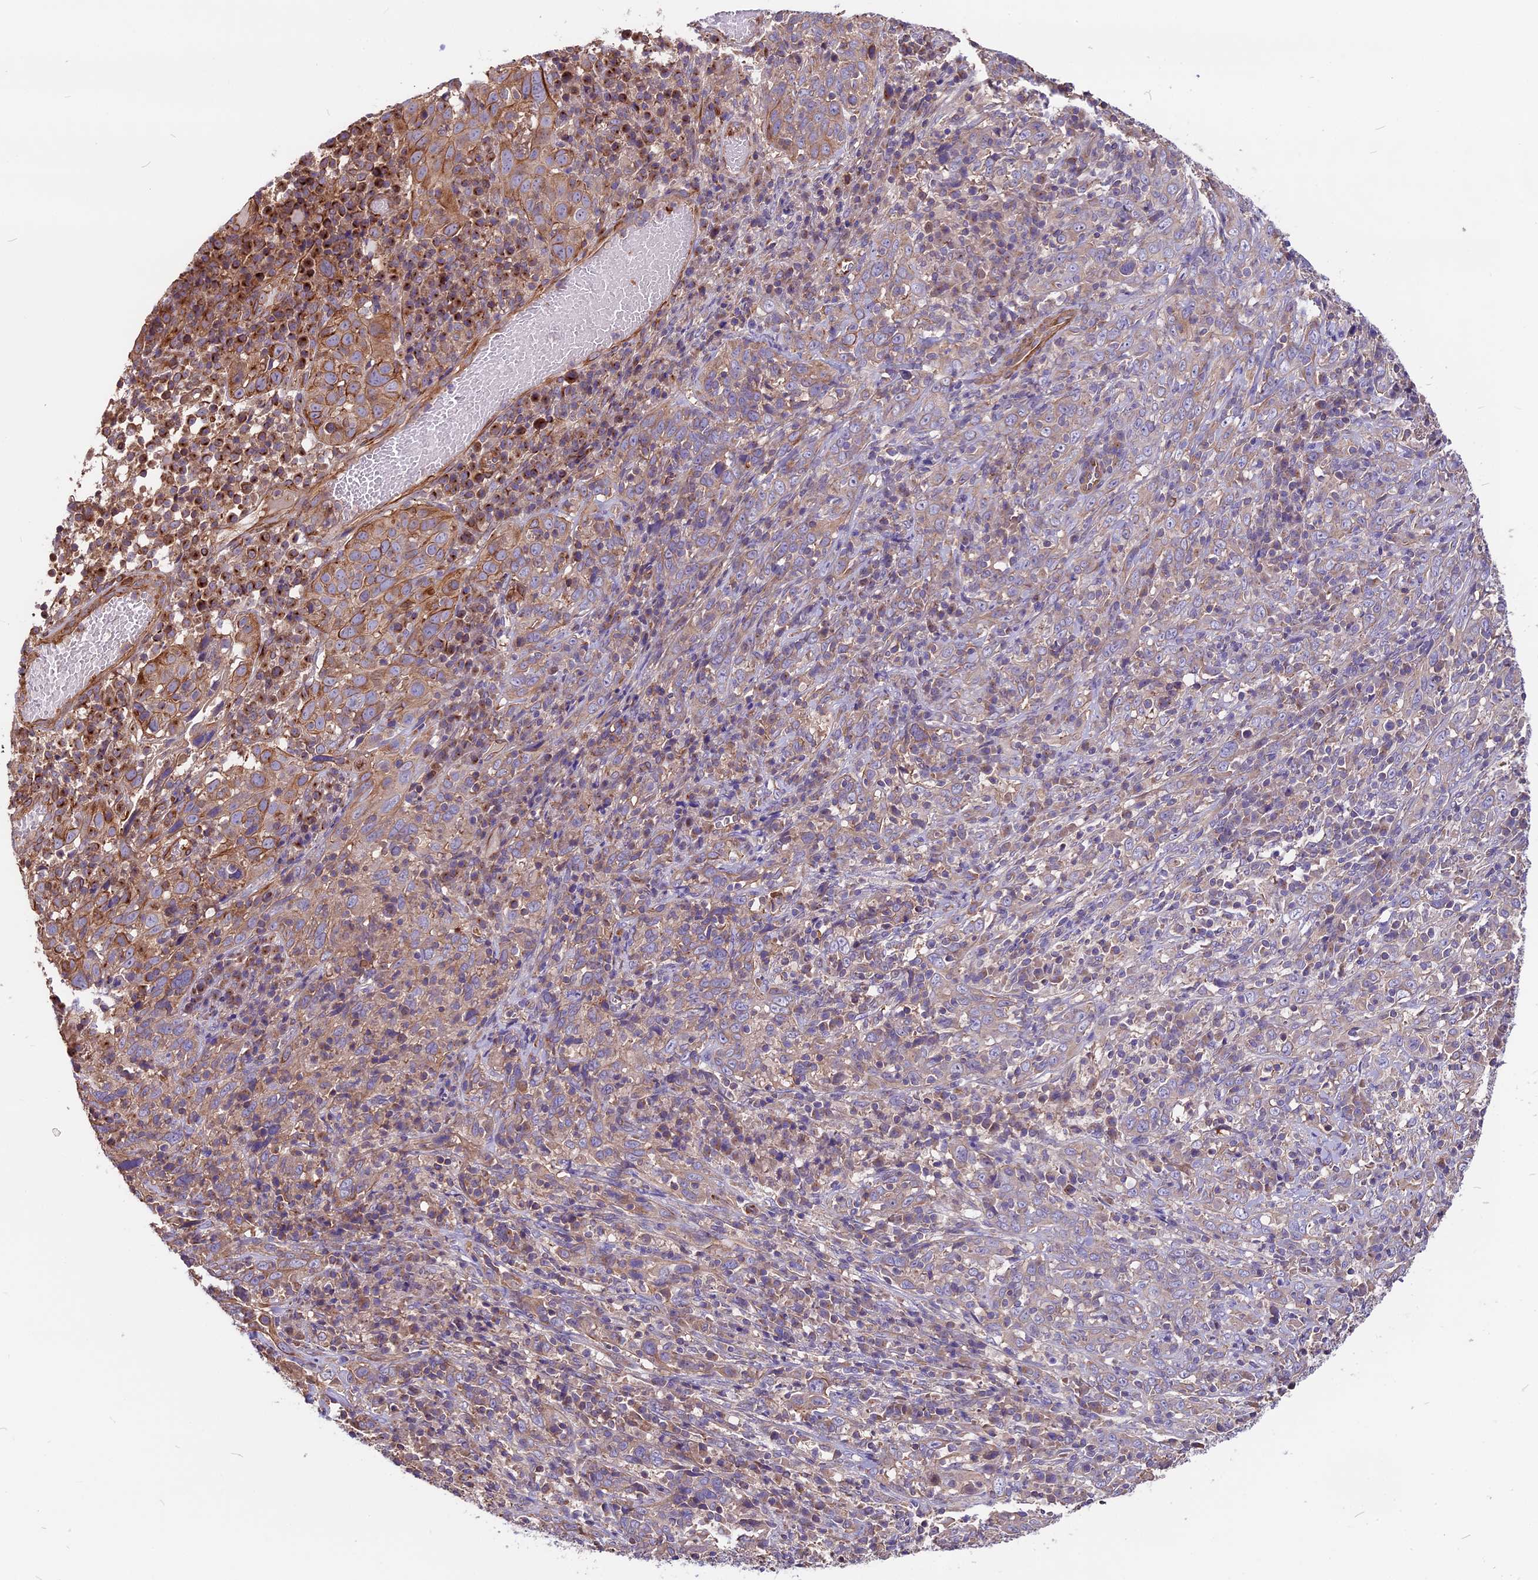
{"staining": {"intensity": "moderate", "quantity": "<25%", "location": "cytoplasmic/membranous"}, "tissue": "cervical cancer", "cell_type": "Tumor cells", "image_type": "cancer", "snomed": [{"axis": "morphology", "description": "Squamous cell carcinoma, NOS"}, {"axis": "topography", "description": "Cervix"}], "caption": "Protein expression analysis of human cervical squamous cell carcinoma reveals moderate cytoplasmic/membranous expression in approximately <25% of tumor cells.", "gene": "ANO3", "patient": {"sex": "female", "age": 46}}